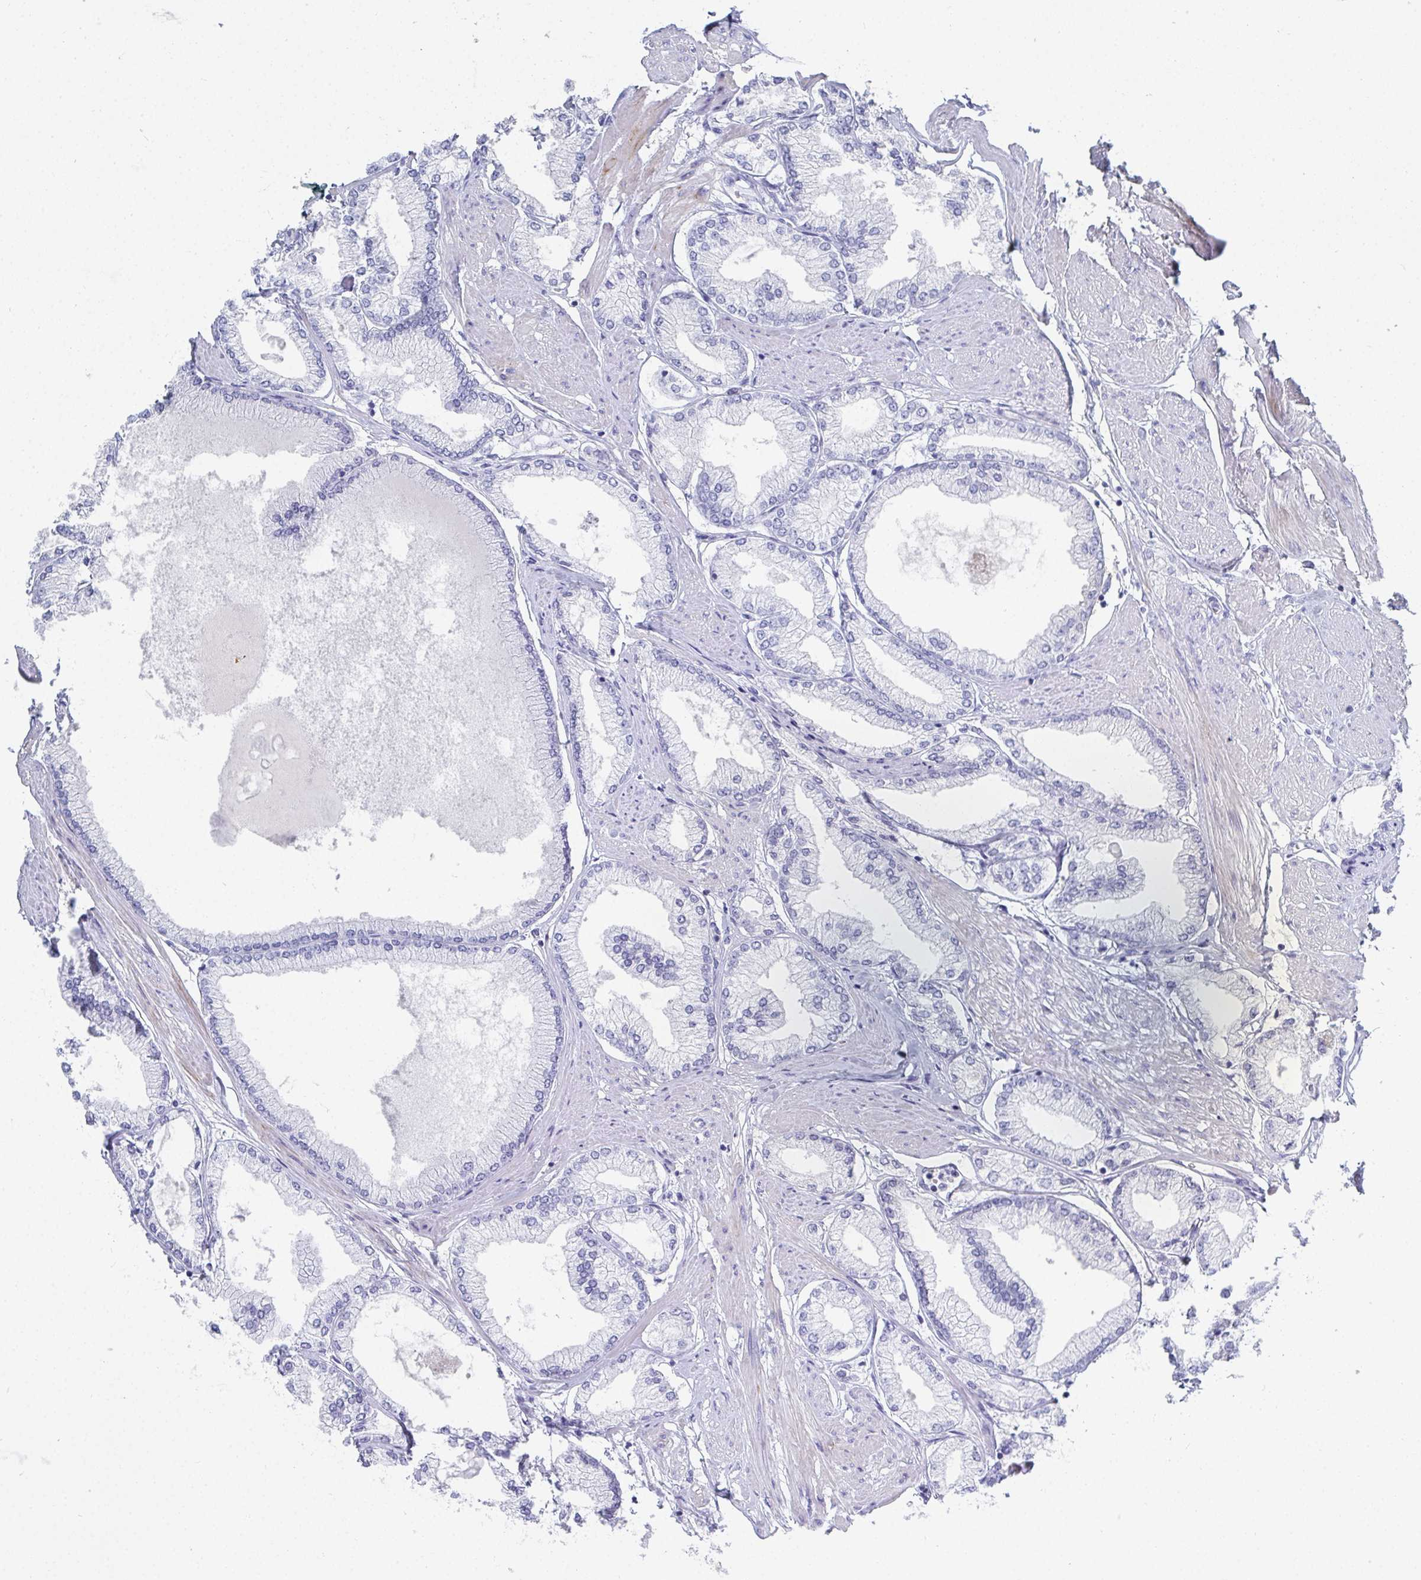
{"staining": {"intensity": "negative", "quantity": "none", "location": "none"}, "tissue": "prostate cancer", "cell_type": "Tumor cells", "image_type": "cancer", "snomed": [{"axis": "morphology", "description": "Adenocarcinoma, High grade"}, {"axis": "topography", "description": "Prostate"}], "caption": "Protein analysis of adenocarcinoma (high-grade) (prostate) reveals no significant positivity in tumor cells.", "gene": "GRIA1", "patient": {"sex": "male", "age": 68}}